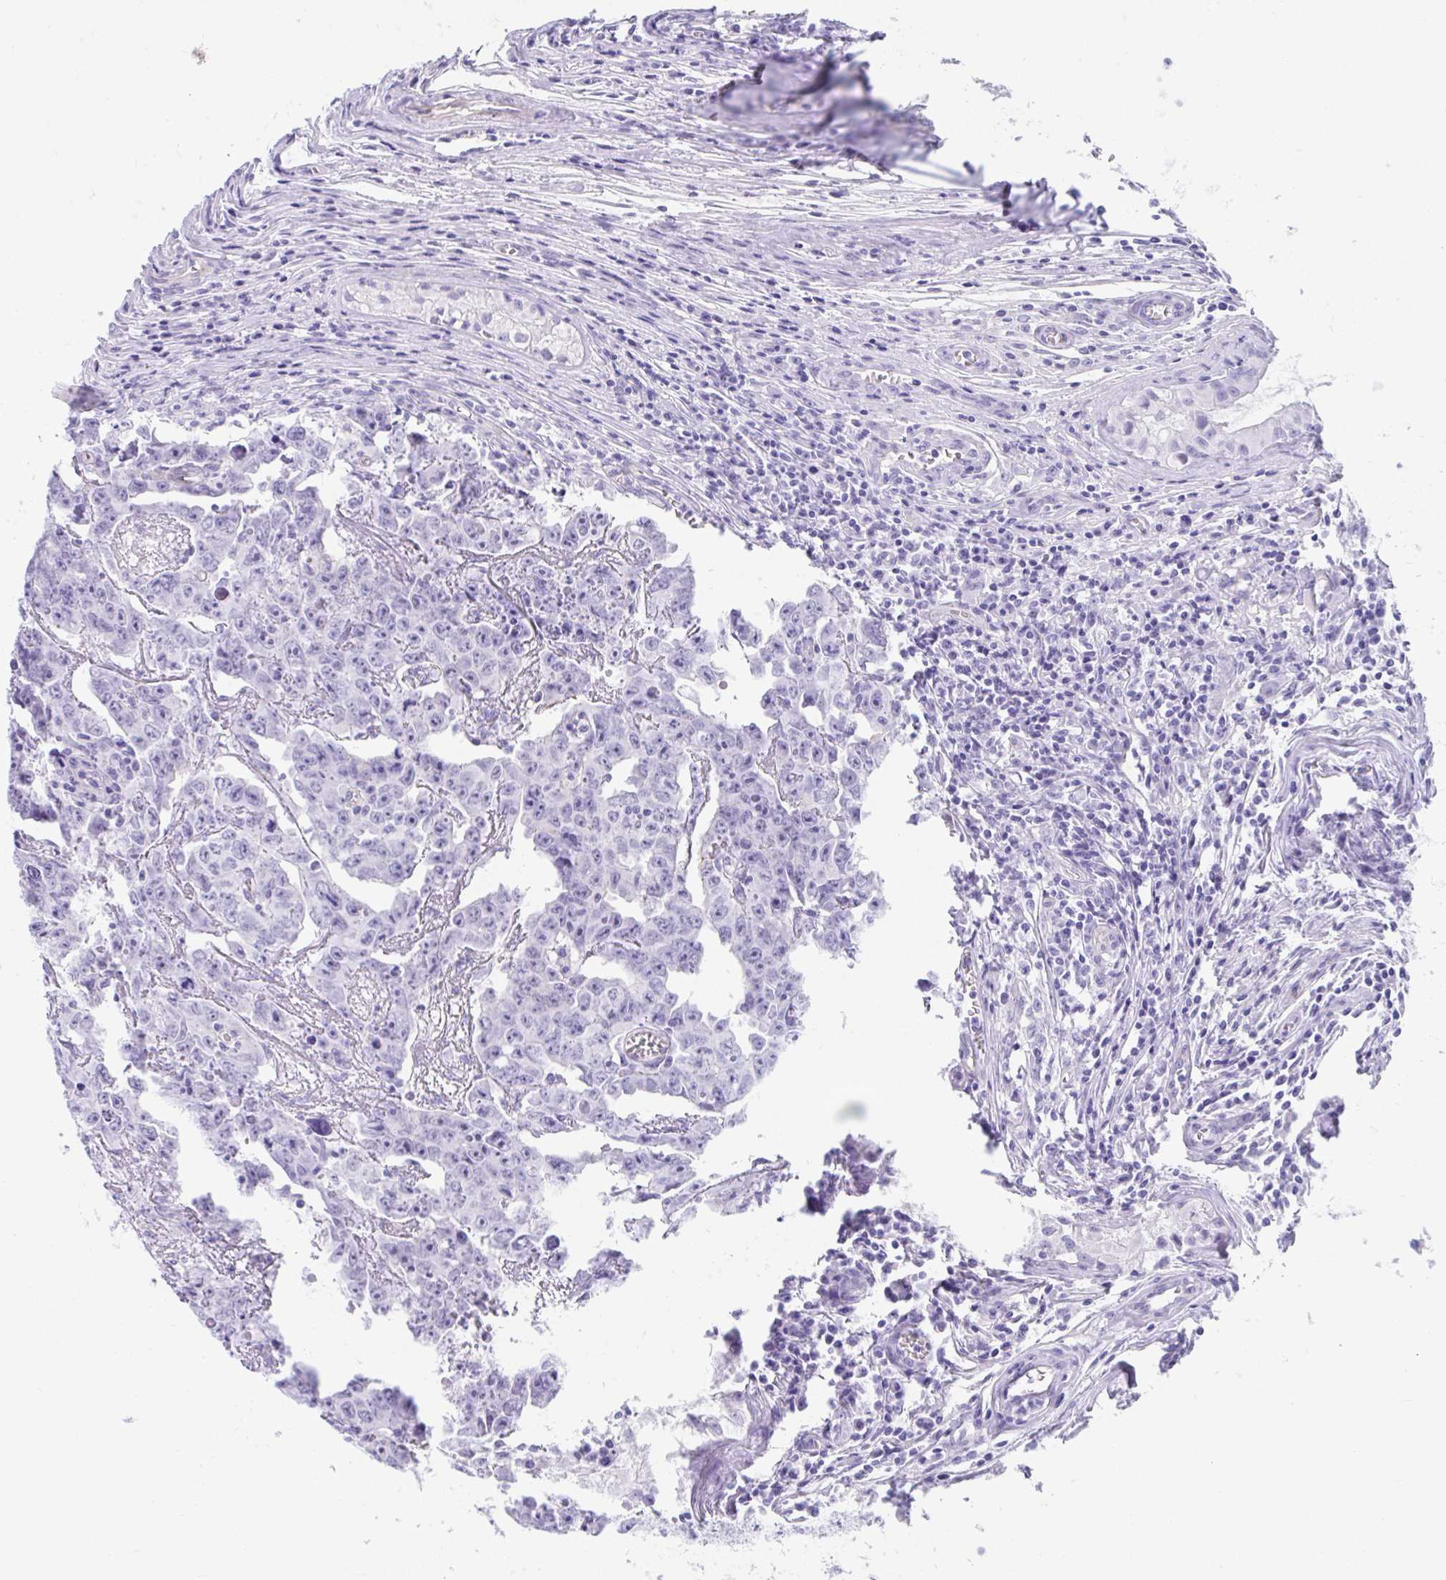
{"staining": {"intensity": "negative", "quantity": "none", "location": "none"}, "tissue": "testis cancer", "cell_type": "Tumor cells", "image_type": "cancer", "snomed": [{"axis": "morphology", "description": "Carcinoma, Embryonal, NOS"}, {"axis": "topography", "description": "Testis"}], "caption": "Human testis cancer (embryonal carcinoma) stained for a protein using immunohistochemistry (IHC) displays no positivity in tumor cells.", "gene": "FAM107A", "patient": {"sex": "male", "age": 22}}